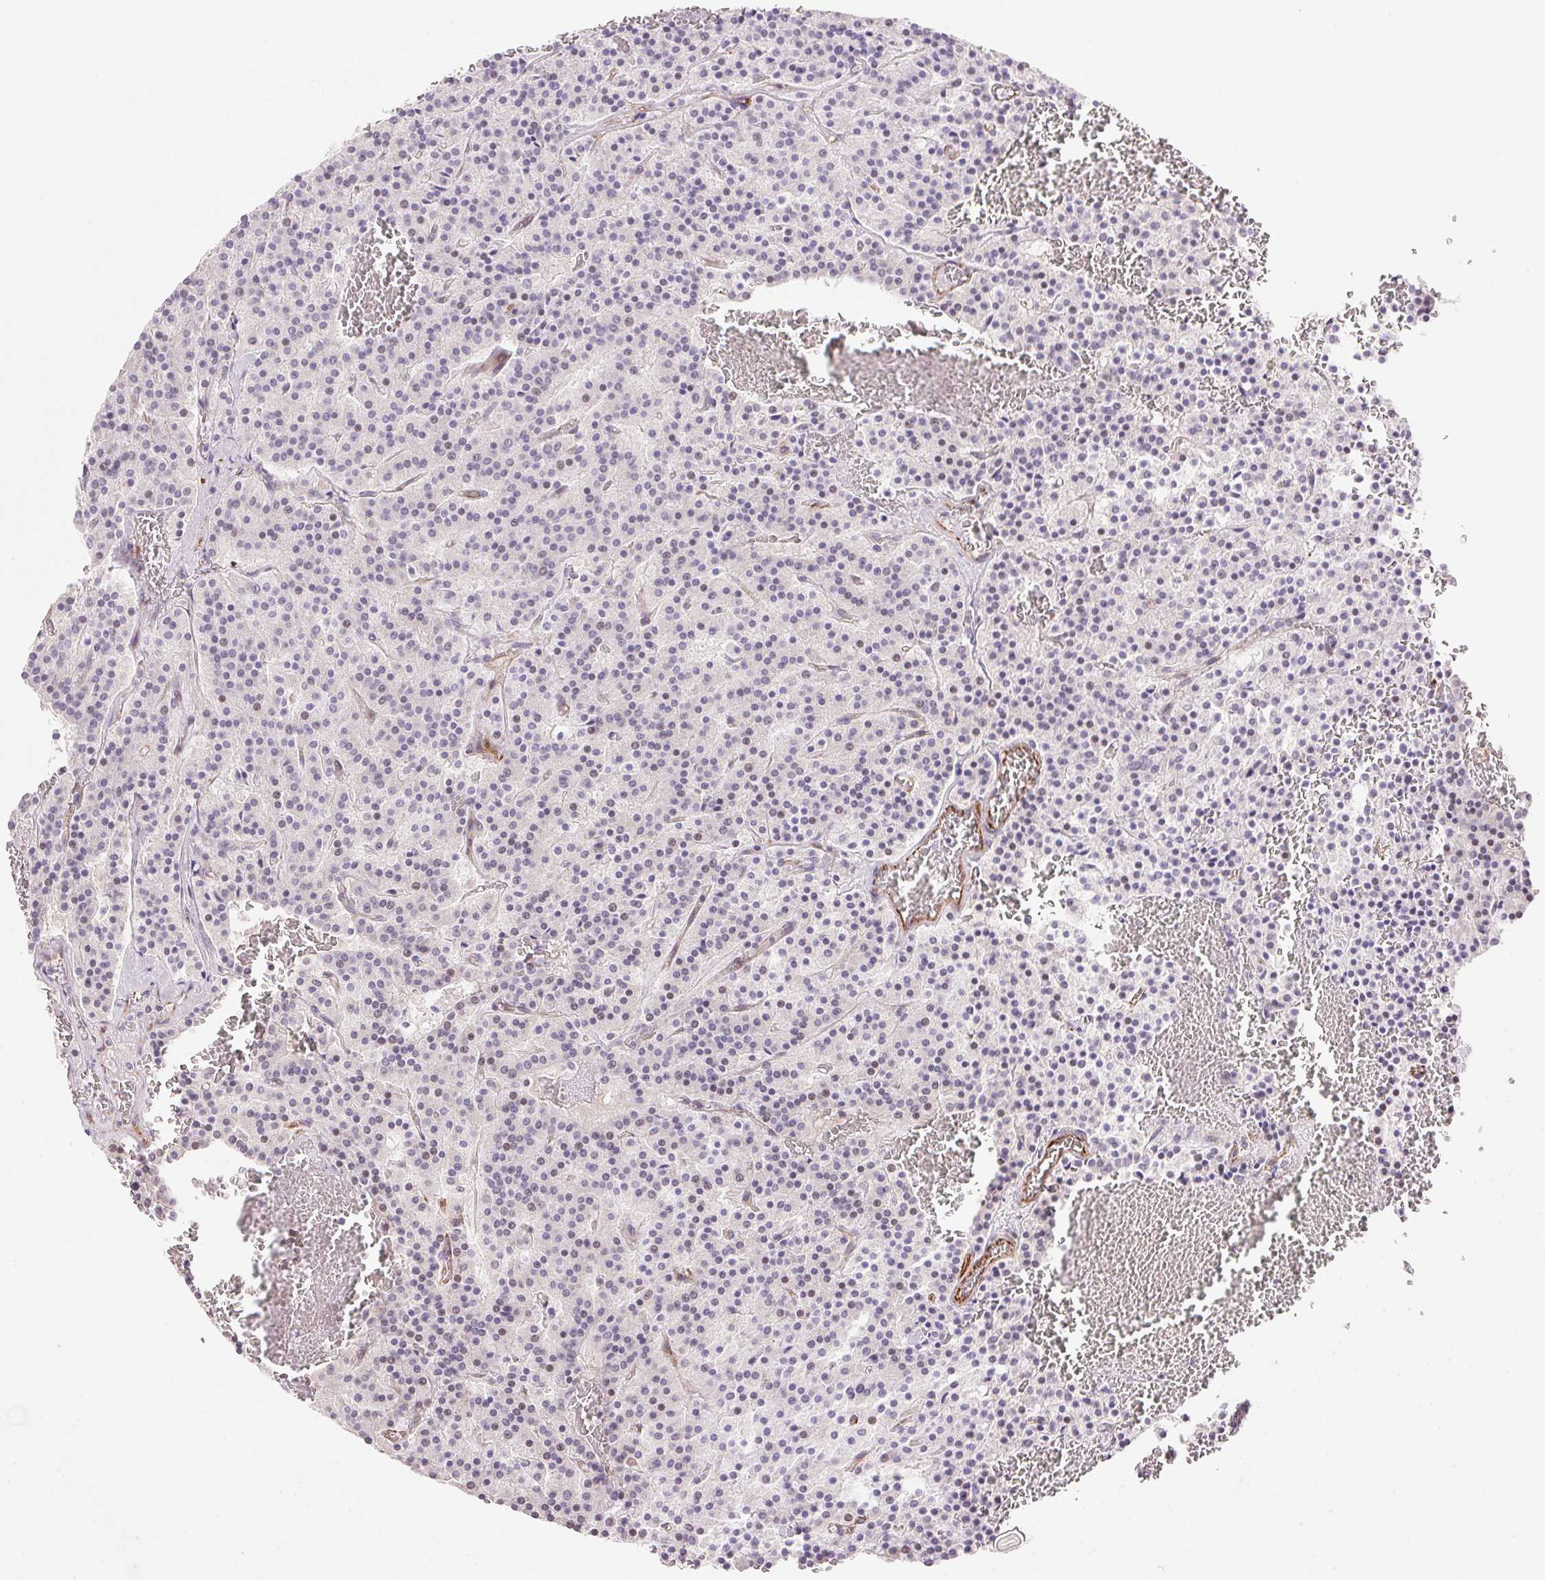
{"staining": {"intensity": "negative", "quantity": "none", "location": "none"}, "tissue": "carcinoid", "cell_type": "Tumor cells", "image_type": "cancer", "snomed": [{"axis": "morphology", "description": "Carcinoid, malignant, NOS"}, {"axis": "topography", "description": "Lung"}], "caption": "DAB immunohistochemical staining of human carcinoid demonstrates no significant expression in tumor cells.", "gene": "GYG2", "patient": {"sex": "male", "age": 70}}